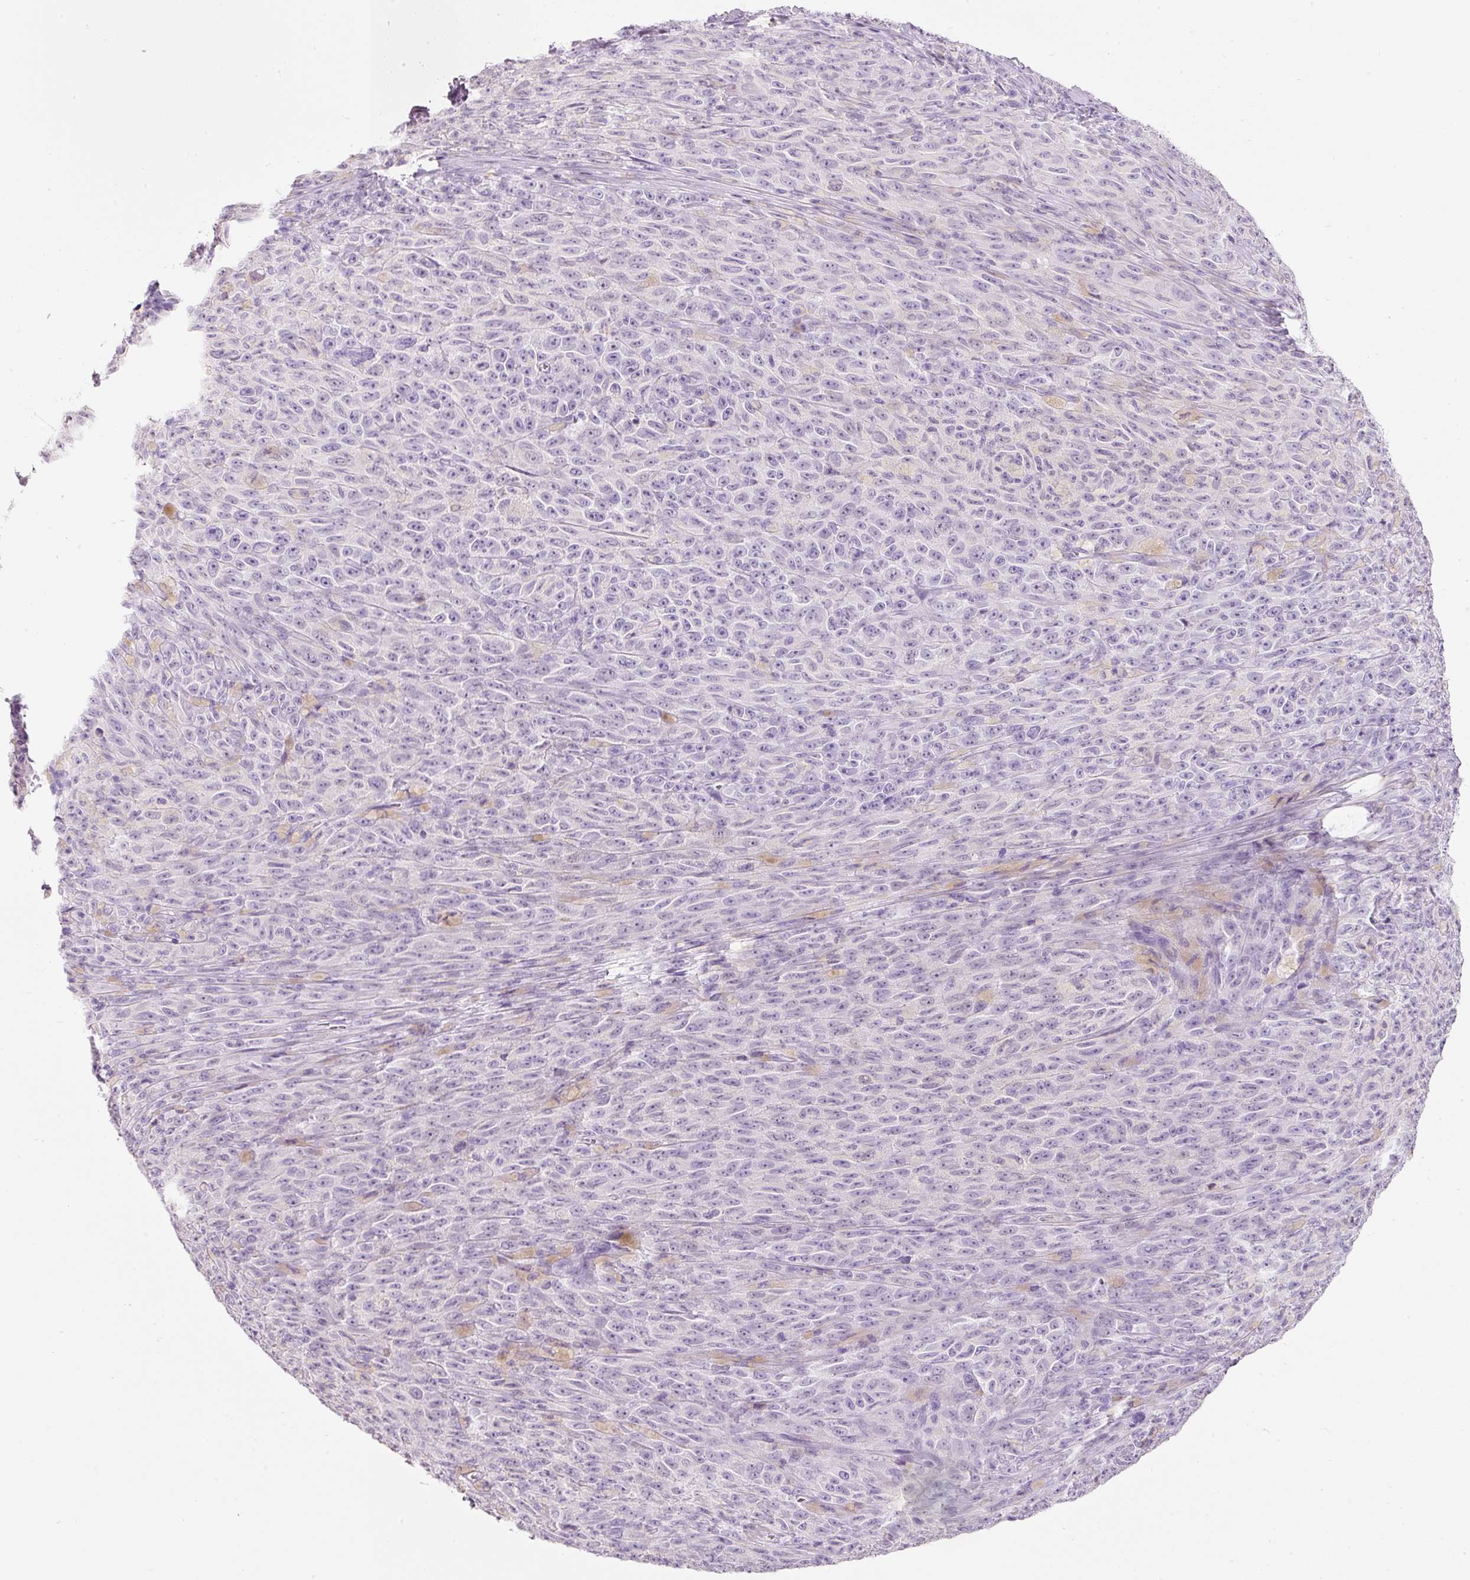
{"staining": {"intensity": "negative", "quantity": "none", "location": "none"}, "tissue": "melanoma", "cell_type": "Tumor cells", "image_type": "cancer", "snomed": [{"axis": "morphology", "description": "Malignant melanoma, NOS"}, {"axis": "topography", "description": "Skin"}], "caption": "Immunohistochemistry (IHC) image of human malignant melanoma stained for a protein (brown), which reveals no positivity in tumor cells.", "gene": "DNM1", "patient": {"sex": "female", "age": 82}}